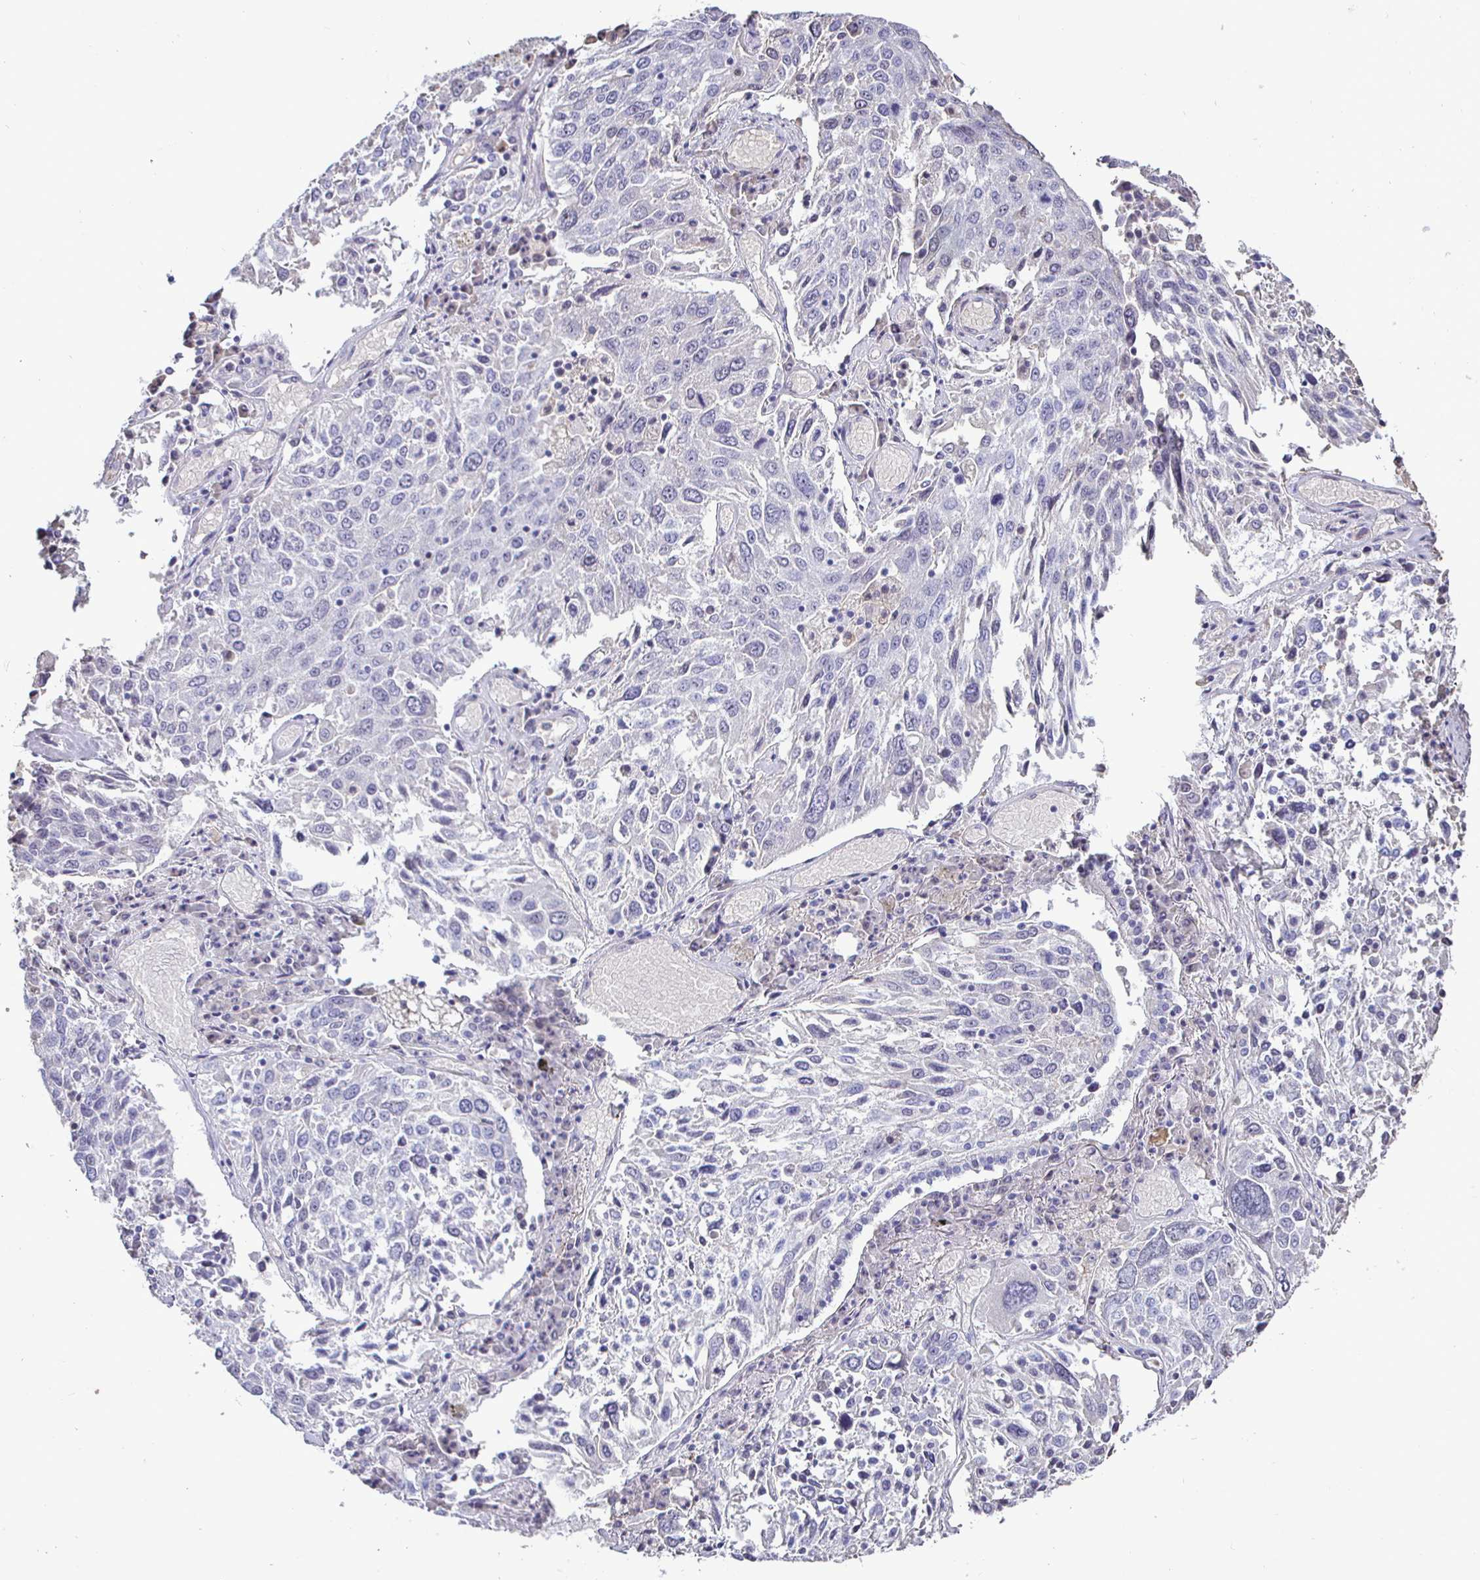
{"staining": {"intensity": "negative", "quantity": "none", "location": "none"}, "tissue": "lung cancer", "cell_type": "Tumor cells", "image_type": "cancer", "snomed": [{"axis": "morphology", "description": "Squamous cell carcinoma, NOS"}, {"axis": "topography", "description": "Lung"}], "caption": "A high-resolution photomicrograph shows immunohistochemistry staining of squamous cell carcinoma (lung), which exhibits no significant positivity in tumor cells.", "gene": "SIRPA", "patient": {"sex": "male", "age": 65}}